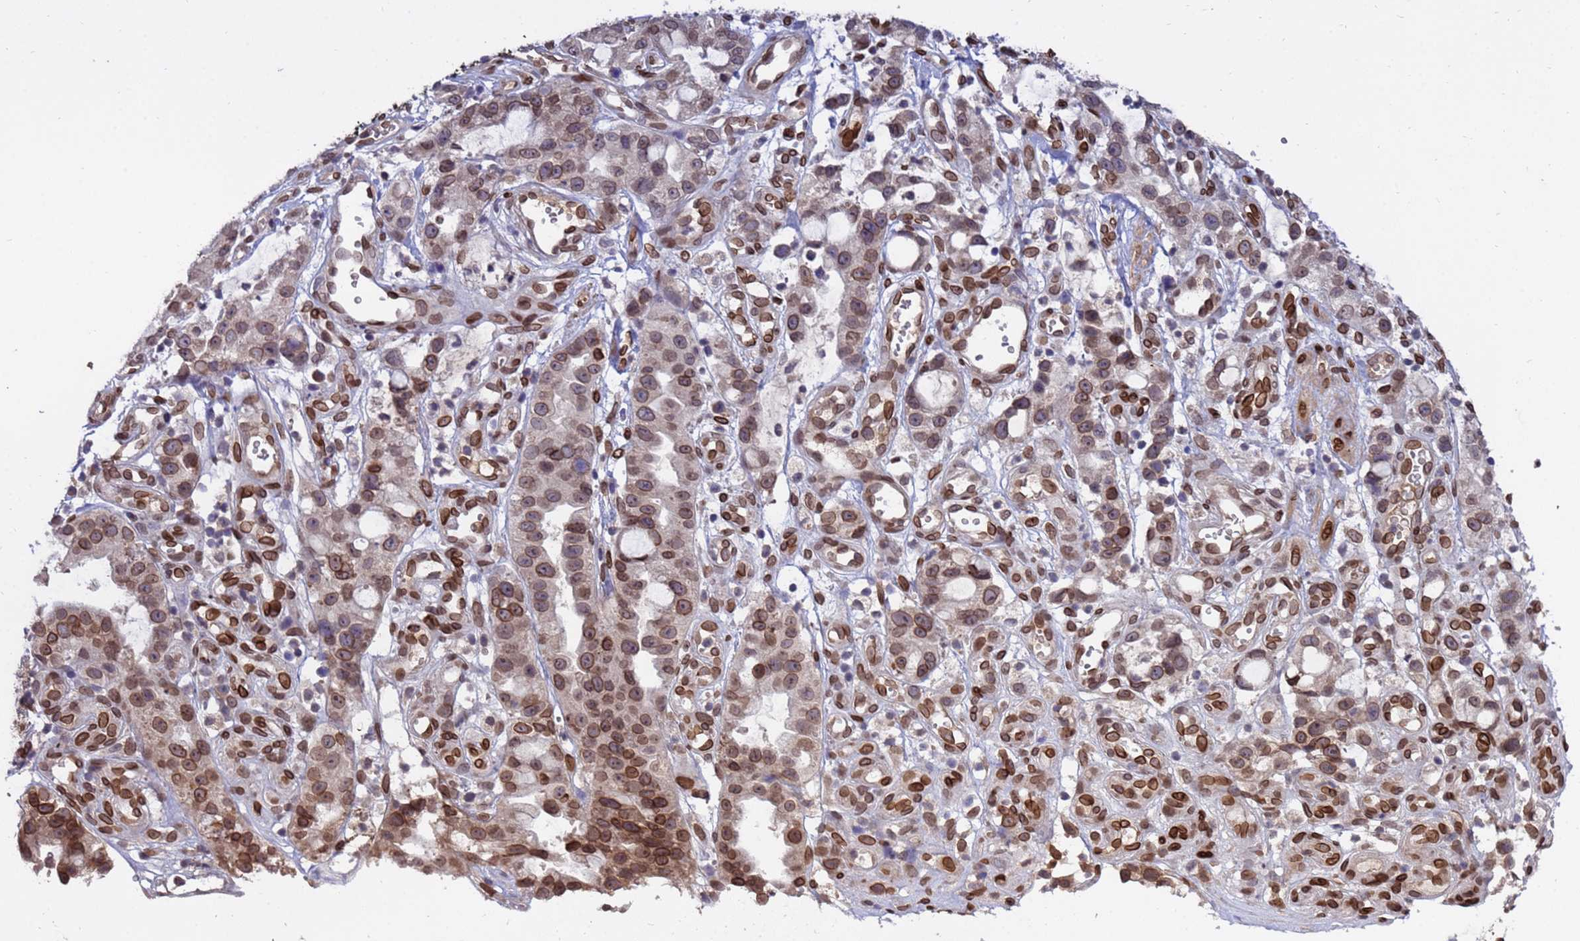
{"staining": {"intensity": "moderate", "quantity": ">75%", "location": "cytoplasmic/membranous,nuclear"}, "tissue": "stomach cancer", "cell_type": "Tumor cells", "image_type": "cancer", "snomed": [{"axis": "morphology", "description": "Adenocarcinoma, NOS"}, {"axis": "topography", "description": "Stomach"}], "caption": "Immunohistochemical staining of stomach adenocarcinoma exhibits moderate cytoplasmic/membranous and nuclear protein staining in approximately >75% of tumor cells.", "gene": "GPR135", "patient": {"sex": "male", "age": 55}}